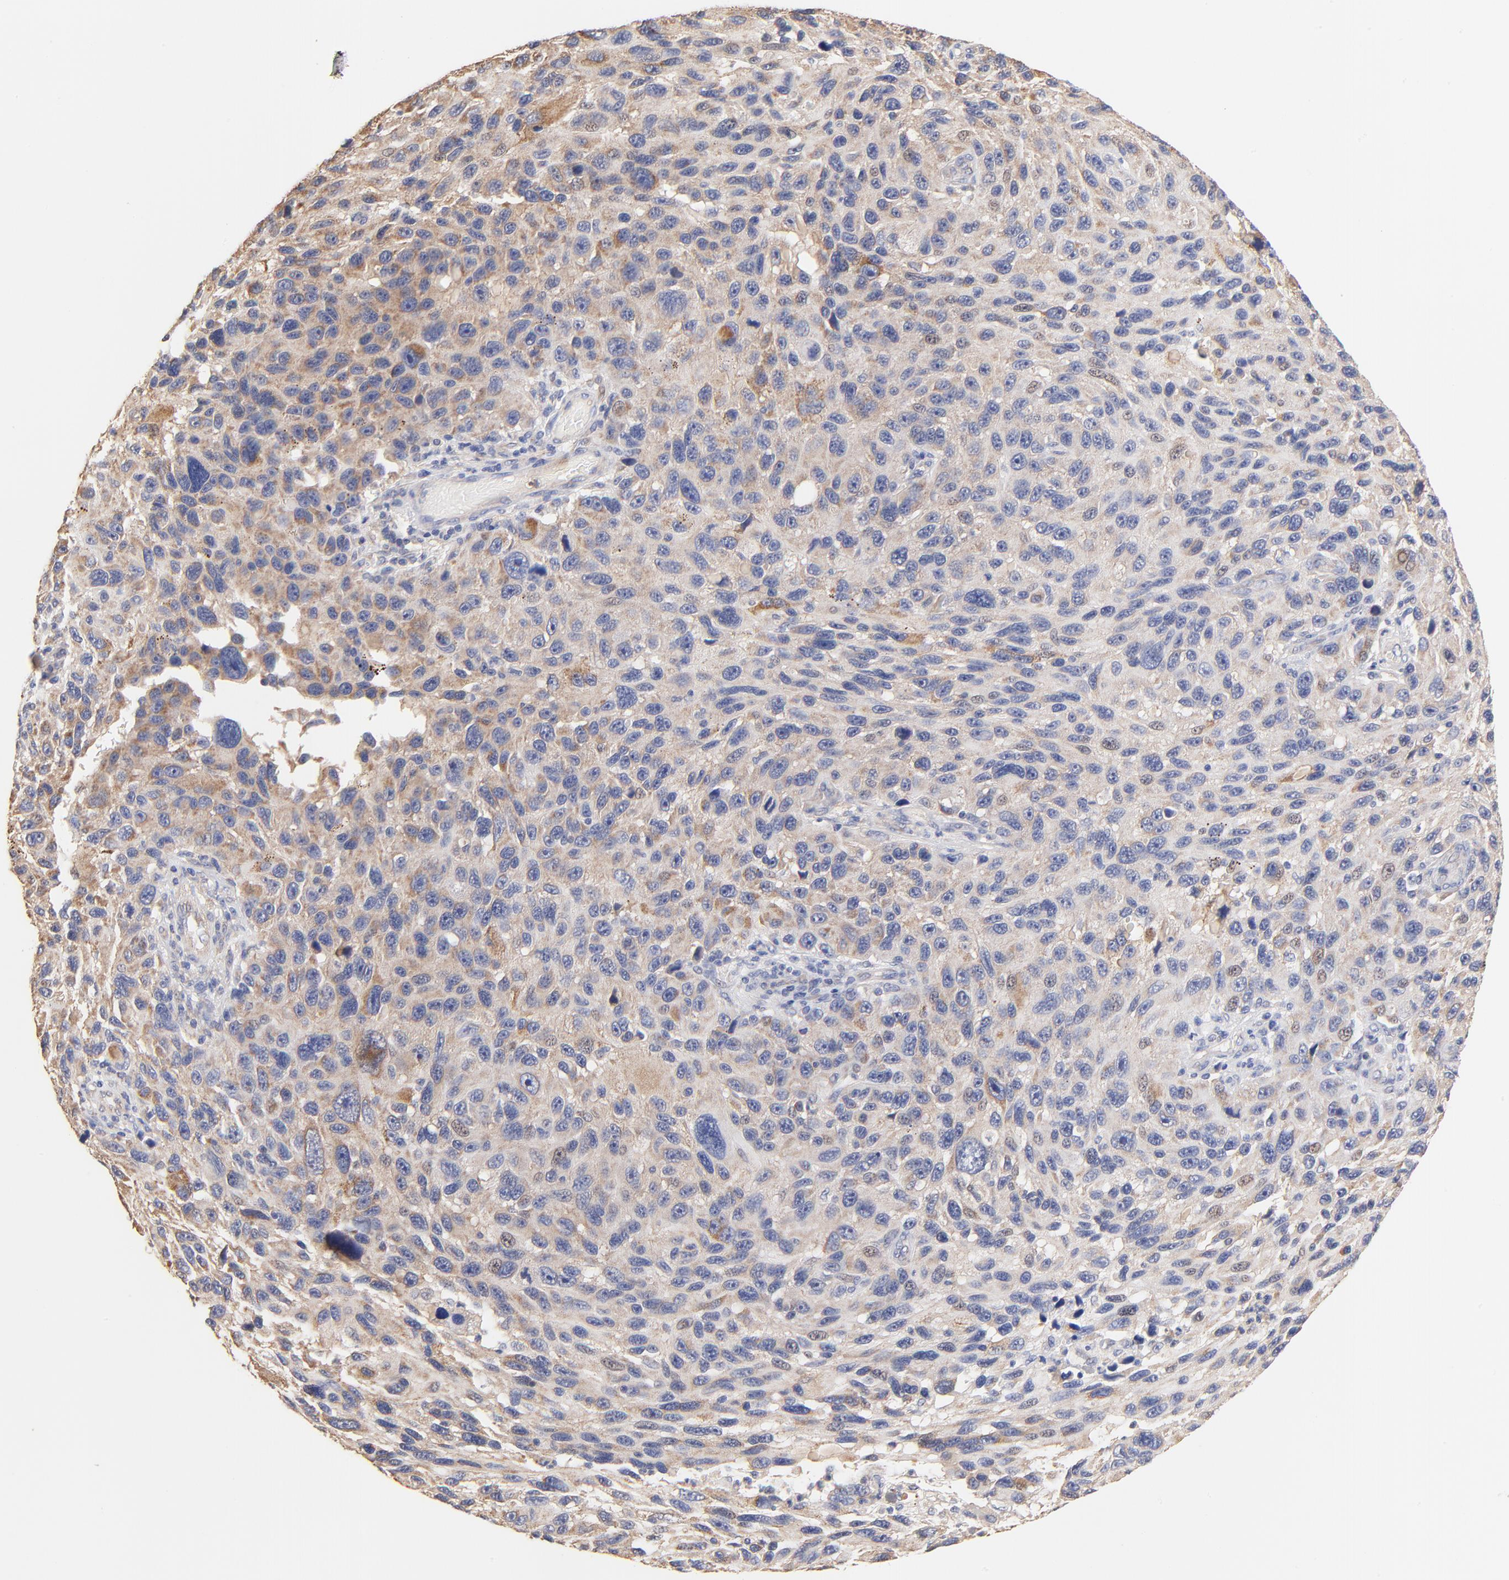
{"staining": {"intensity": "moderate", "quantity": ">75%", "location": "cytoplasmic/membranous"}, "tissue": "melanoma", "cell_type": "Tumor cells", "image_type": "cancer", "snomed": [{"axis": "morphology", "description": "Malignant melanoma, NOS"}, {"axis": "topography", "description": "Skin"}], "caption": "DAB (3,3'-diaminobenzidine) immunohistochemical staining of malignant melanoma exhibits moderate cytoplasmic/membranous protein expression in about >75% of tumor cells.", "gene": "PTK7", "patient": {"sex": "male", "age": 53}}